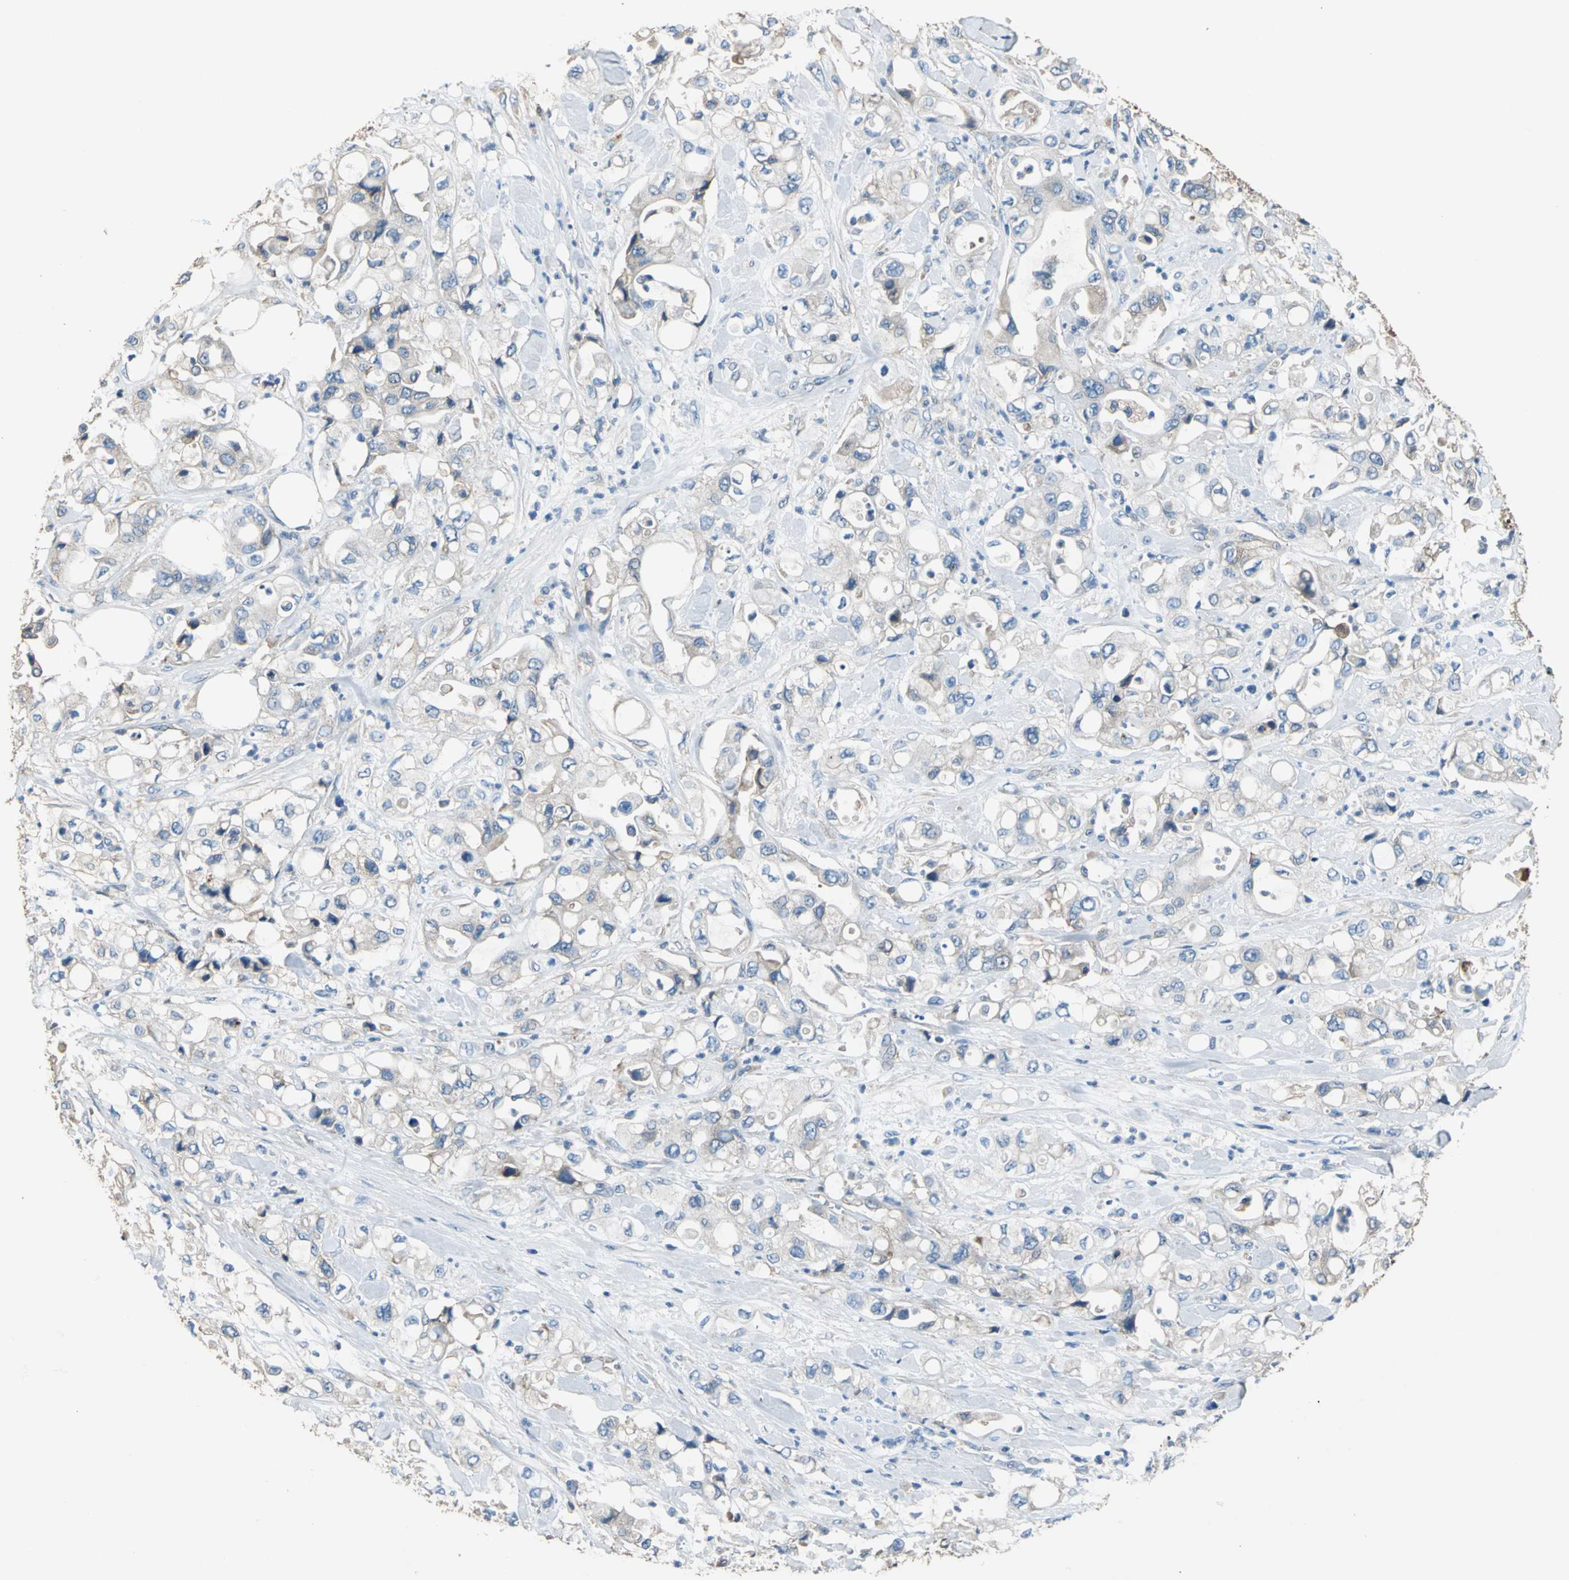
{"staining": {"intensity": "weak", "quantity": "25%-75%", "location": "cytoplasmic/membranous"}, "tissue": "pancreatic cancer", "cell_type": "Tumor cells", "image_type": "cancer", "snomed": [{"axis": "morphology", "description": "Adenocarcinoma, NOS"}, {"axis": "topography", "description": "Pancreas"}], "caption": "DAB immunohistochemical staining of pancreatic cancer shows weak cytoplasmic/membranous protein positivity in about 25%-75% of tumor cells. The protein is stained brown, and the nuclei are stained in blue (DAB IHC with brightfield microscopy, high magnification).", "gene": "HEPH", "patient": {"sex": "male", "age": 70}}